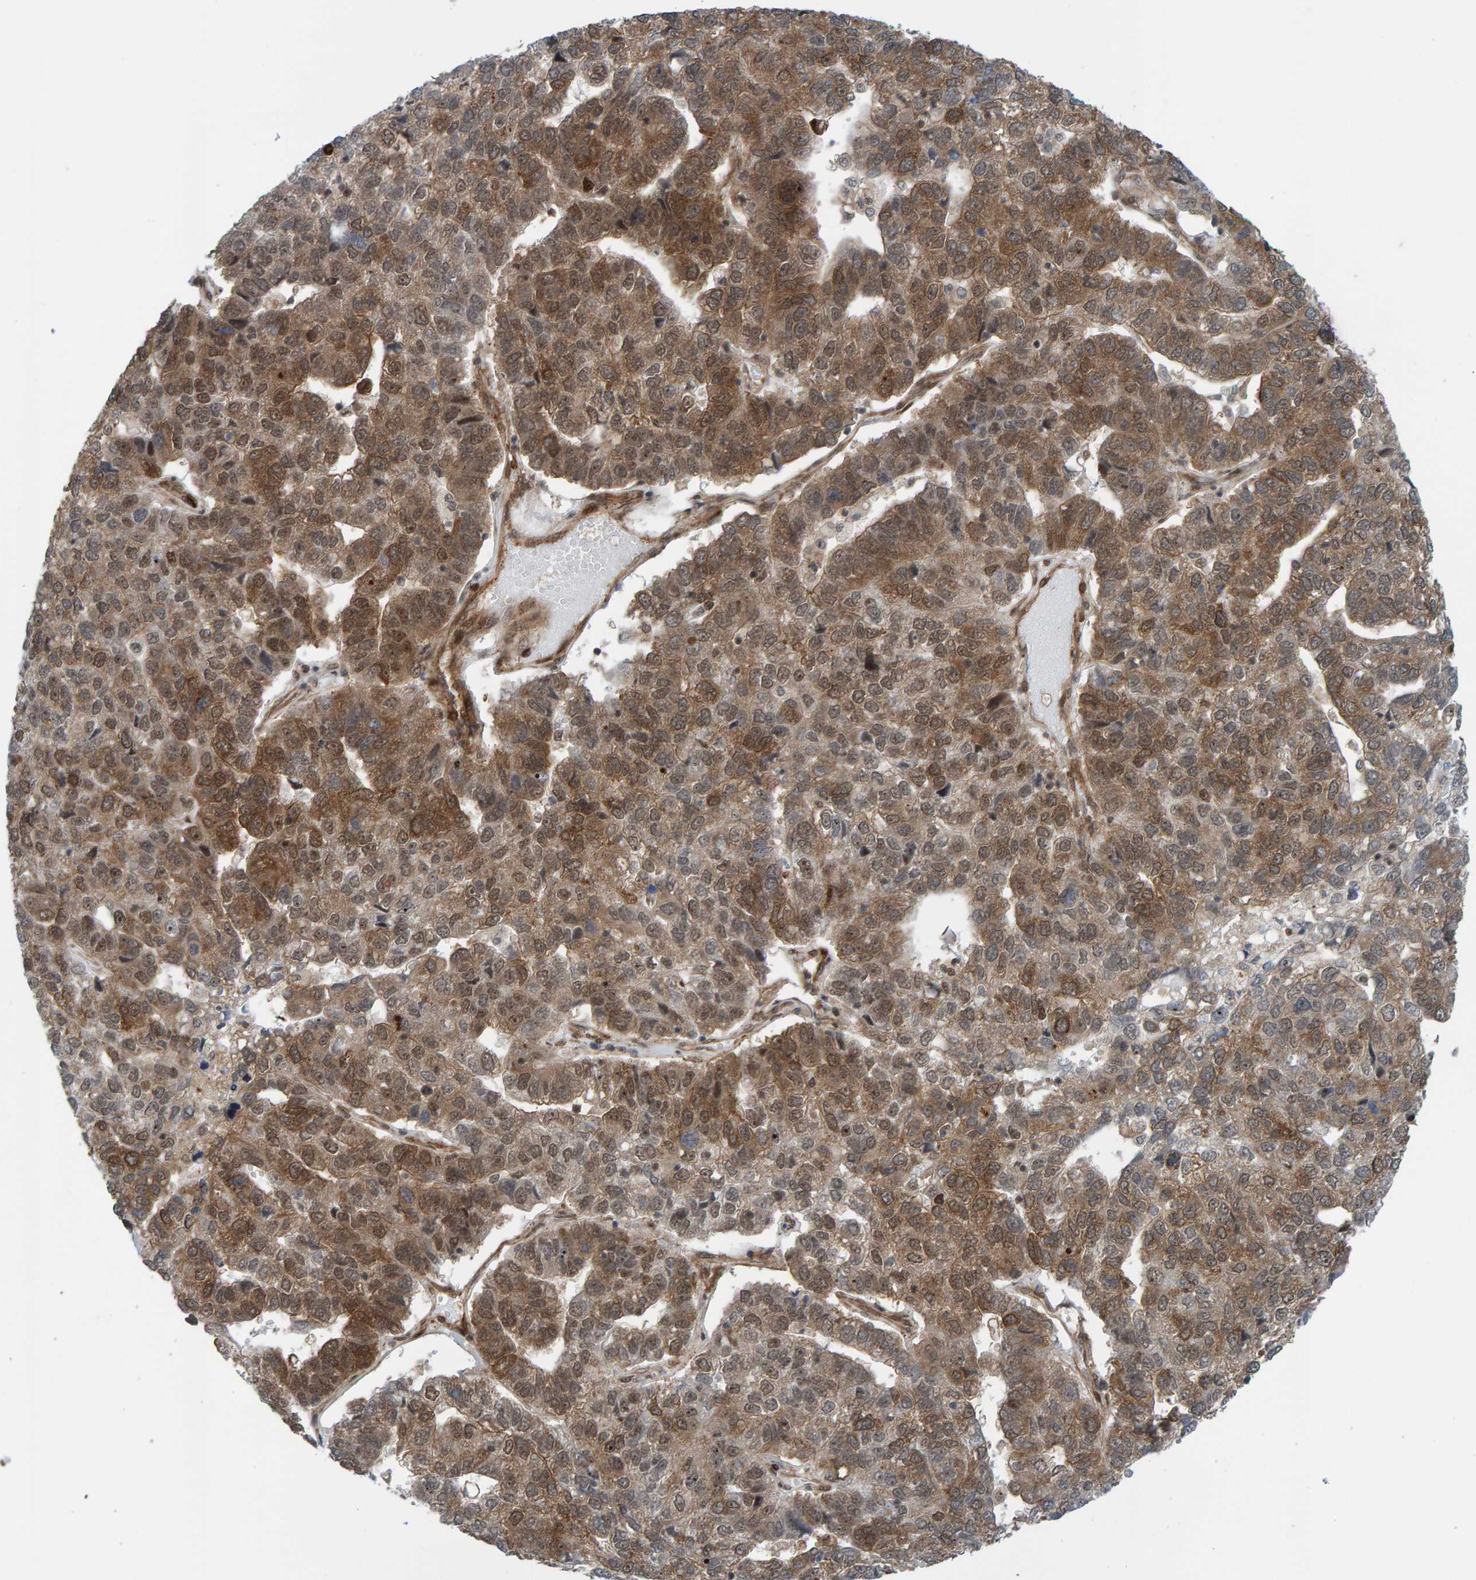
{"staining": {"intensity": "moderate", "quantity": ">75%", "location": "cytoplasmic/membranous"}, "tissue": "pancreatic cancer", "cell_type": "Tumor cells", "image_type": "cancer", "snomed": [{"axis": "morphology", "description": "Adenocarcinoma, NOS"}, {"axis": "topography", "description": "Pancreas"}], "caption": "IHC histopathology image of neoplastic tissue: pancreatic adenocarcinoma stained using immunohistochemistry displays medium levels of moderate protein expression localized specifically in the cytoplasmic/membranous of tumor cells, appearing as a cytoplasmic/membranous brown color.", "gene": "ZNF366", "patient": {"sex": "female", "age": 61}}